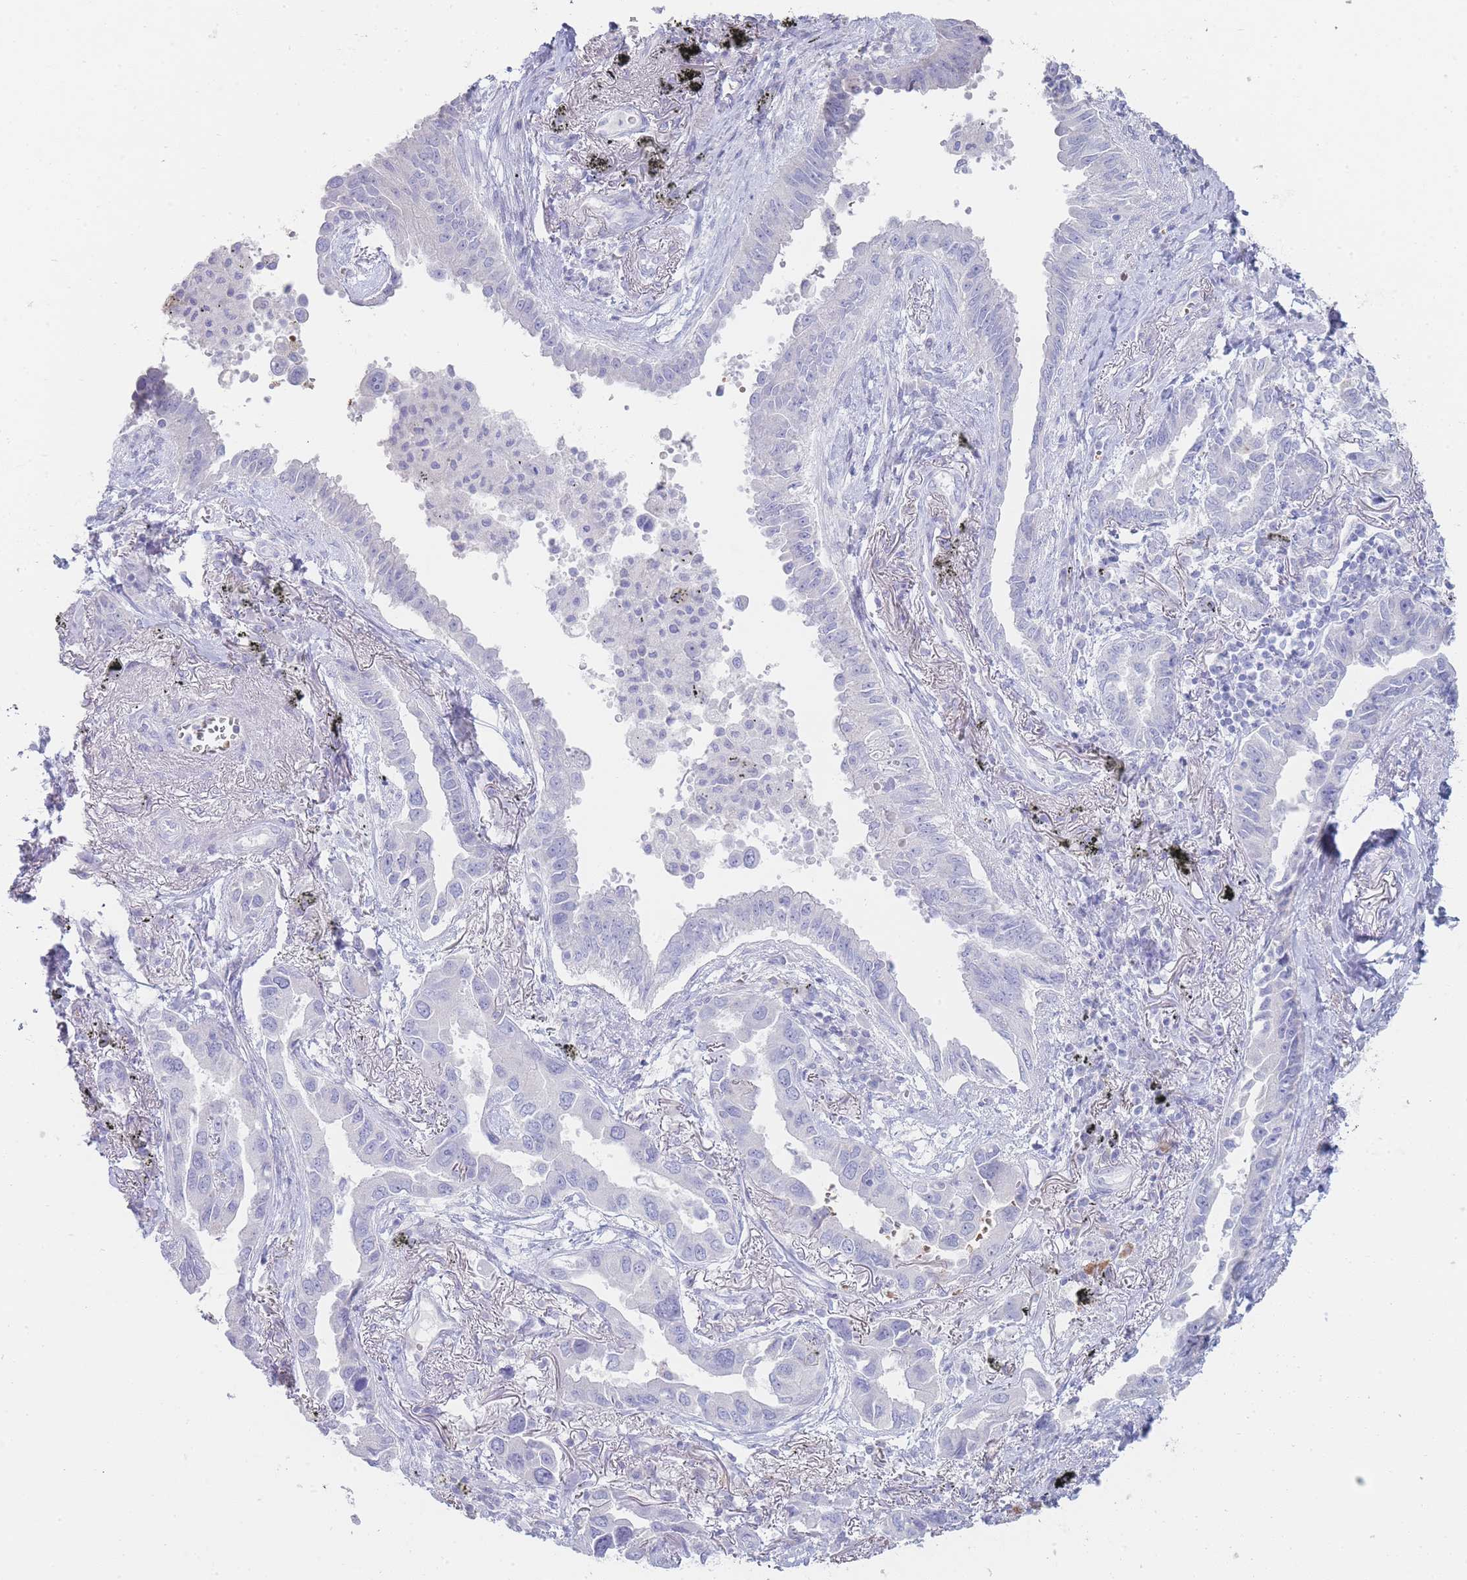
{"staining": {"intensity": "negative", "quantity": "none", "location": "none"}, "tissue": "lung cancer", "cell_type": "Tumor cells", "image_type": "cancer", "snomed": [{"axis": "morphology", "description": "Adenocarcinoma, NOS"}, {"axis": "topography", "description": "Lung"}], "caption": "An image of human lung cancer is negative for staining in tumor cells. The staining was performed using DAB (3,3'-diaminobenzidine) to visualize the protein expression in brown, while the nuclei were stained in blue with hematoxylin (Magnification: 20x).", "gene": "HBG2", "patient": {"sex": "male", "age": 67}}